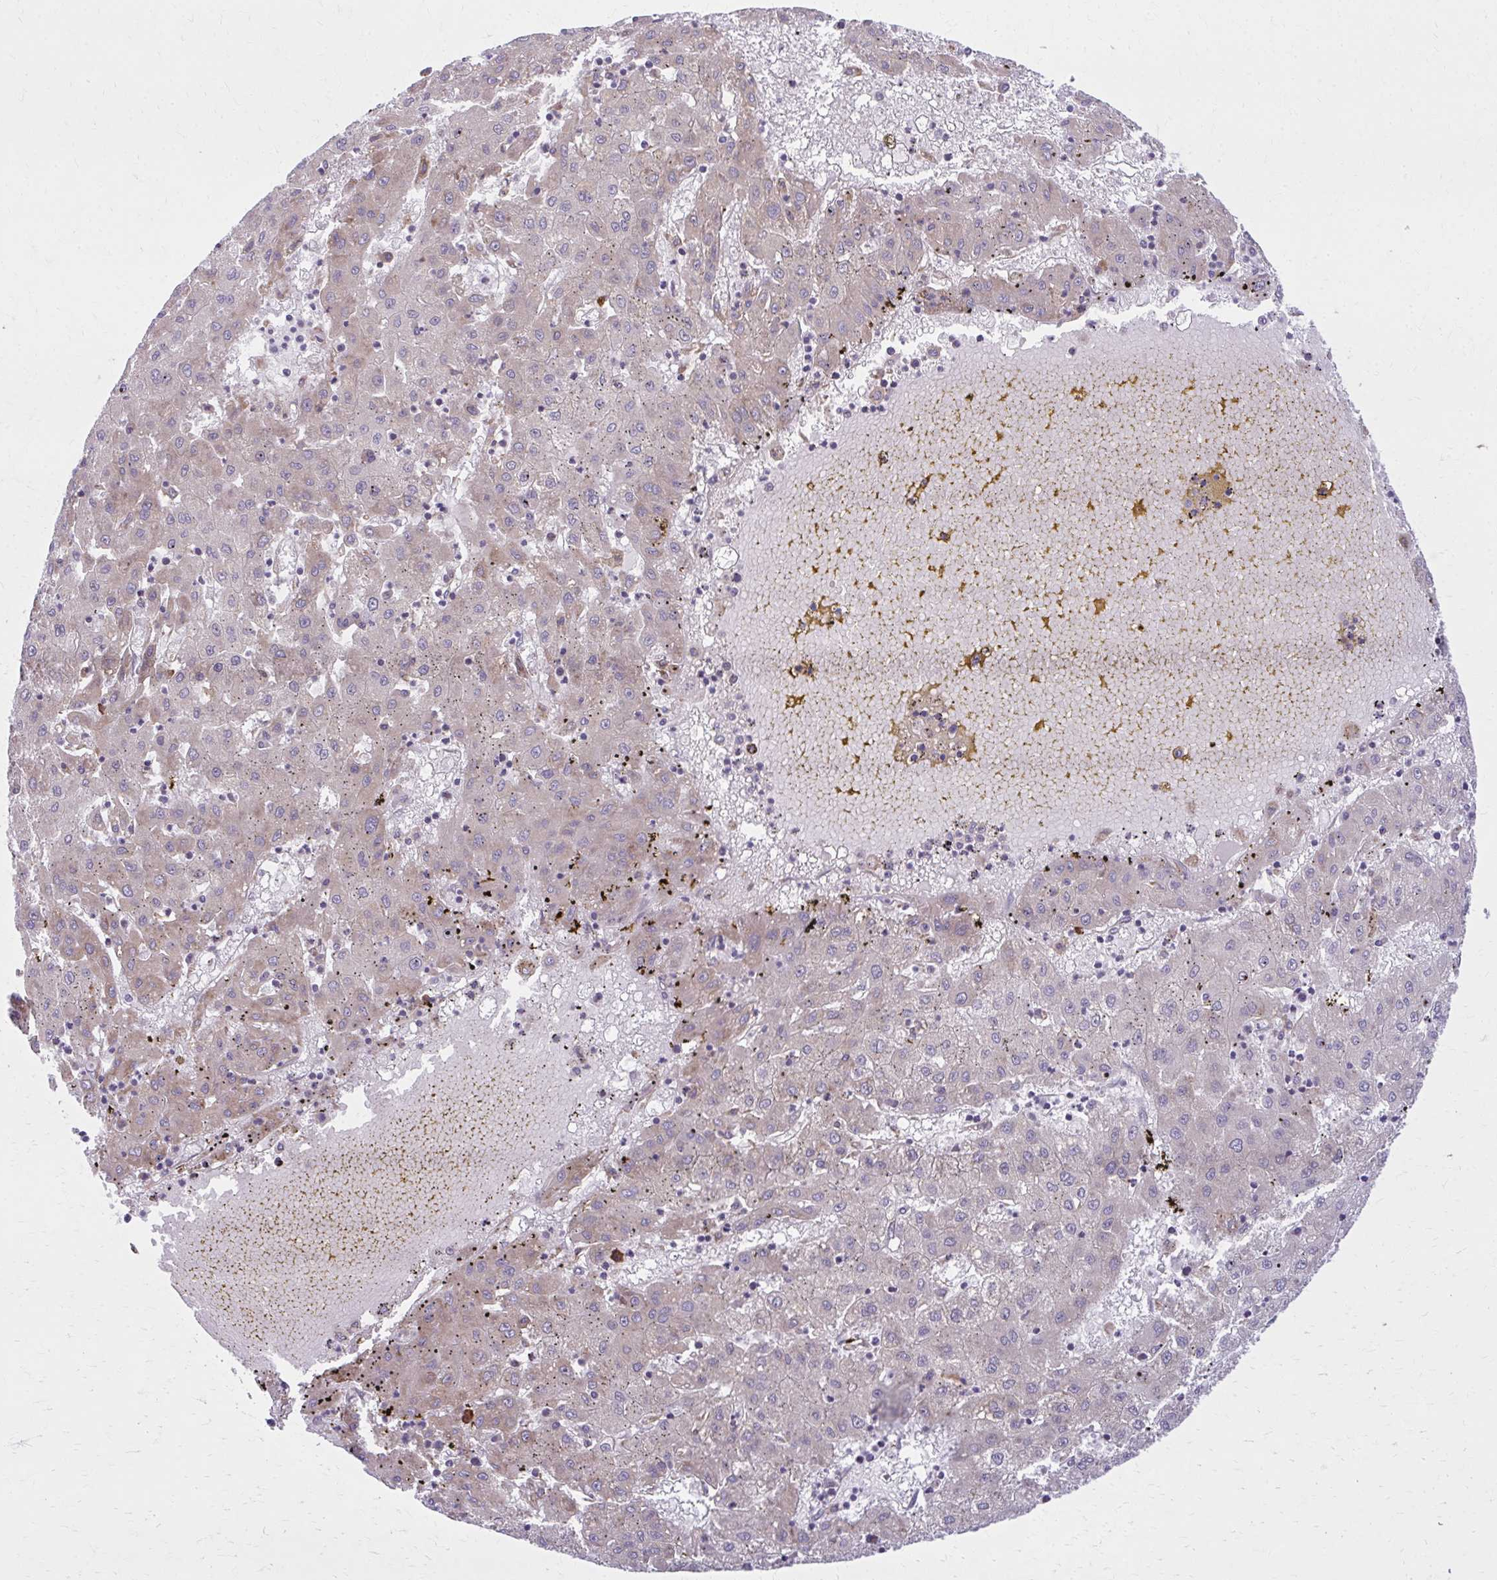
{"staining": {"intensity": "weak", "quantity": "<25%", "location": "cytoplasmic/membranous"}, "tissue": "liver cancer", "cell_type": "Tumor cells", "image_type": "cancer", "snomed": [{"axis": "morphology", "description": "Carcinoma, Hepatocellular, NOS"}, {"axis": "topography", "description": "Liver"}], "caption": "Tumor cells show no significant protein staining in liver cancer.", "gene": "CEMP1", "patient": {"sex": "male", "age": 72}}